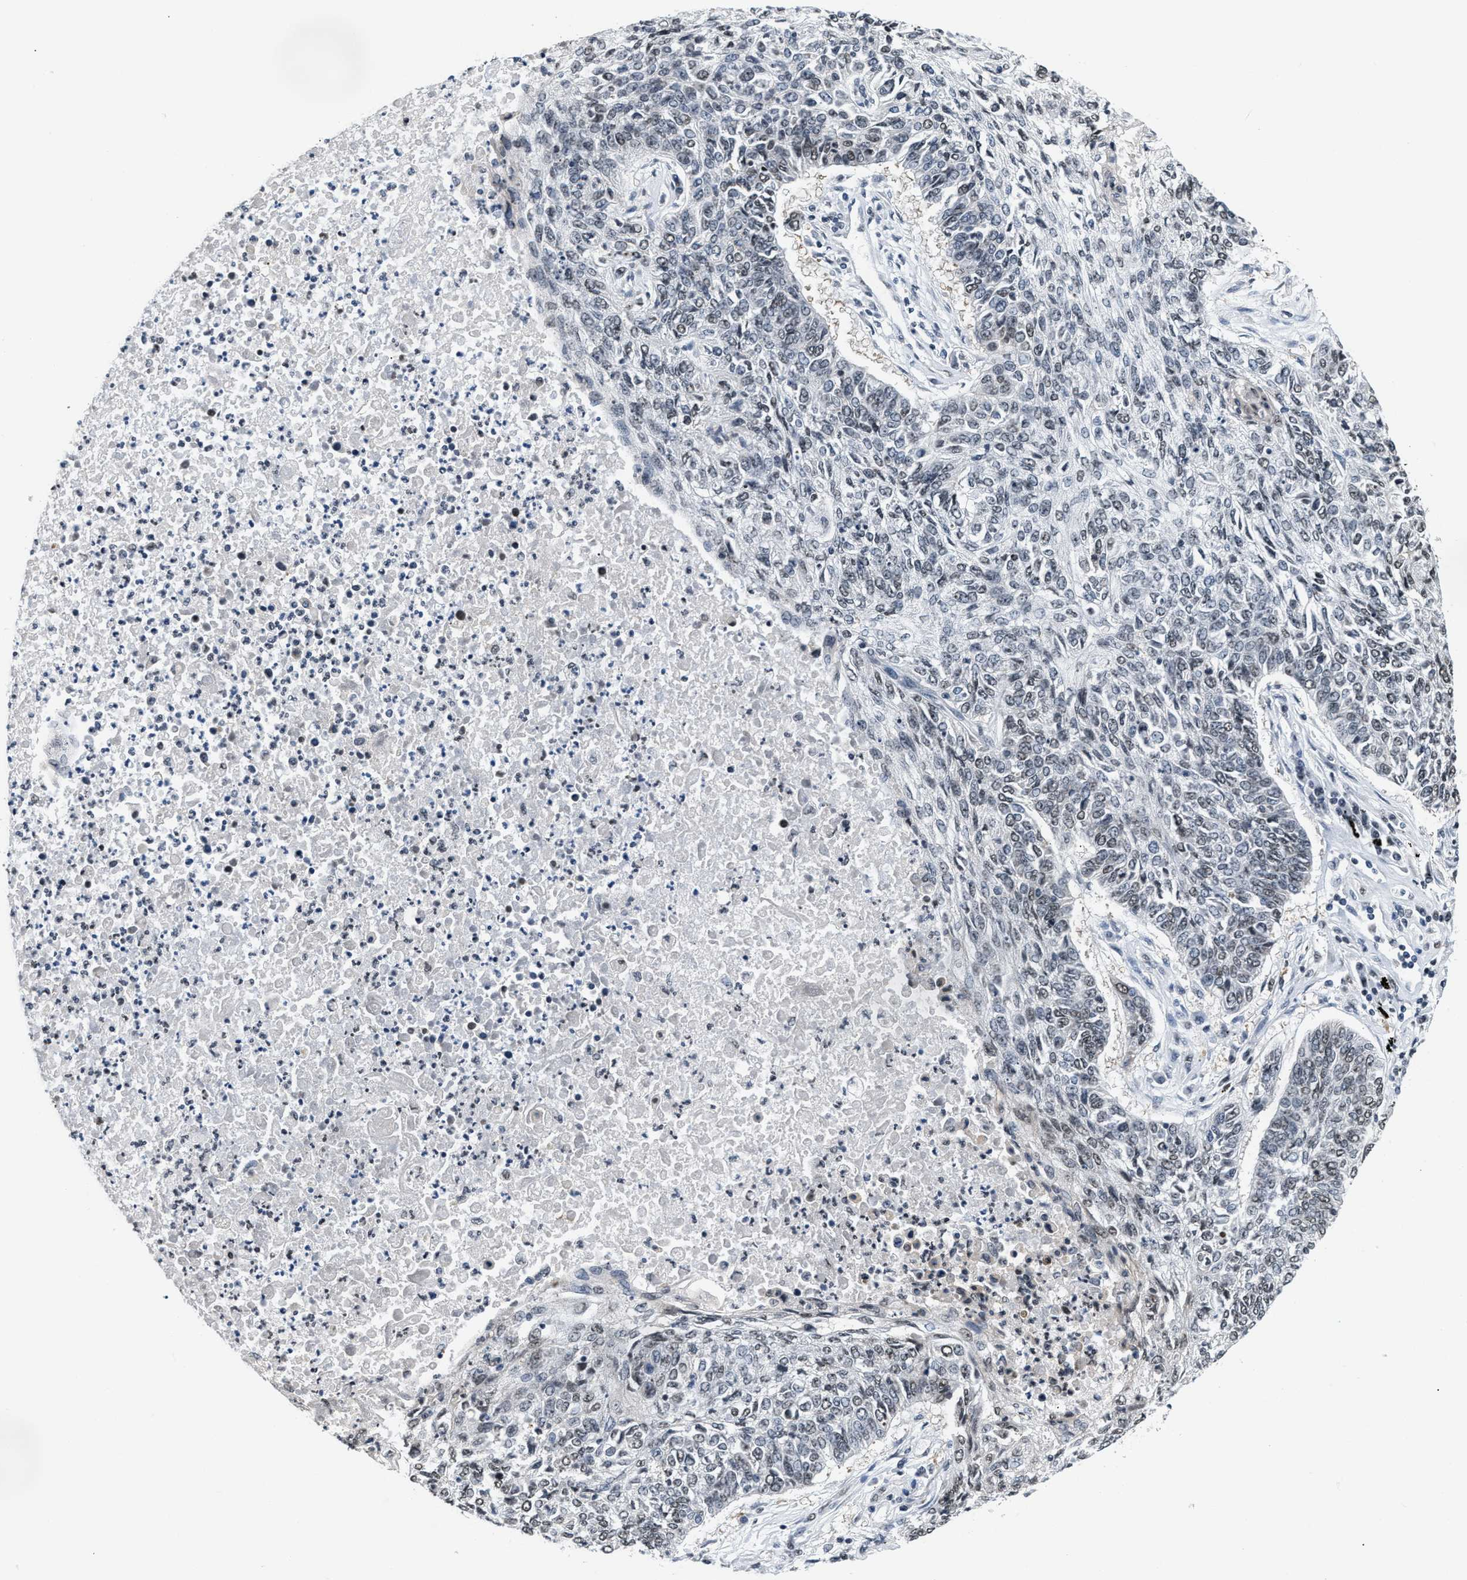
{"staining": {"intensity": "weak", "quantity": "<25%", "location": "nuclear"}, "tissue": "lung cancer", "cell_type": "Tumor cells", "image_type": "cancer", "snomed": [{"axis": "morphology", "description": "Normal tissue, NOS"}, {"axis": "morphology", "description": "Squamous cell carcinoma, NOS"}, {"axis": "topography", "description": "Cartilage tissue"}, {"axis": "topography", "description": "Bronchus"}, {"axis": "topography", "description": "Lung"}], "caption": "Lung cancer (squamous cell carcinoma) was stained to show a protein in brown. There is no significant staining in tumor cells. The staining is performed using DAB (3,3'-diaminobenzidine) brown chromogen with nuclei counter-stained in using hematoxylin.", "gene": "RAF1", "patient": {"sex": "female", "age": 49}}